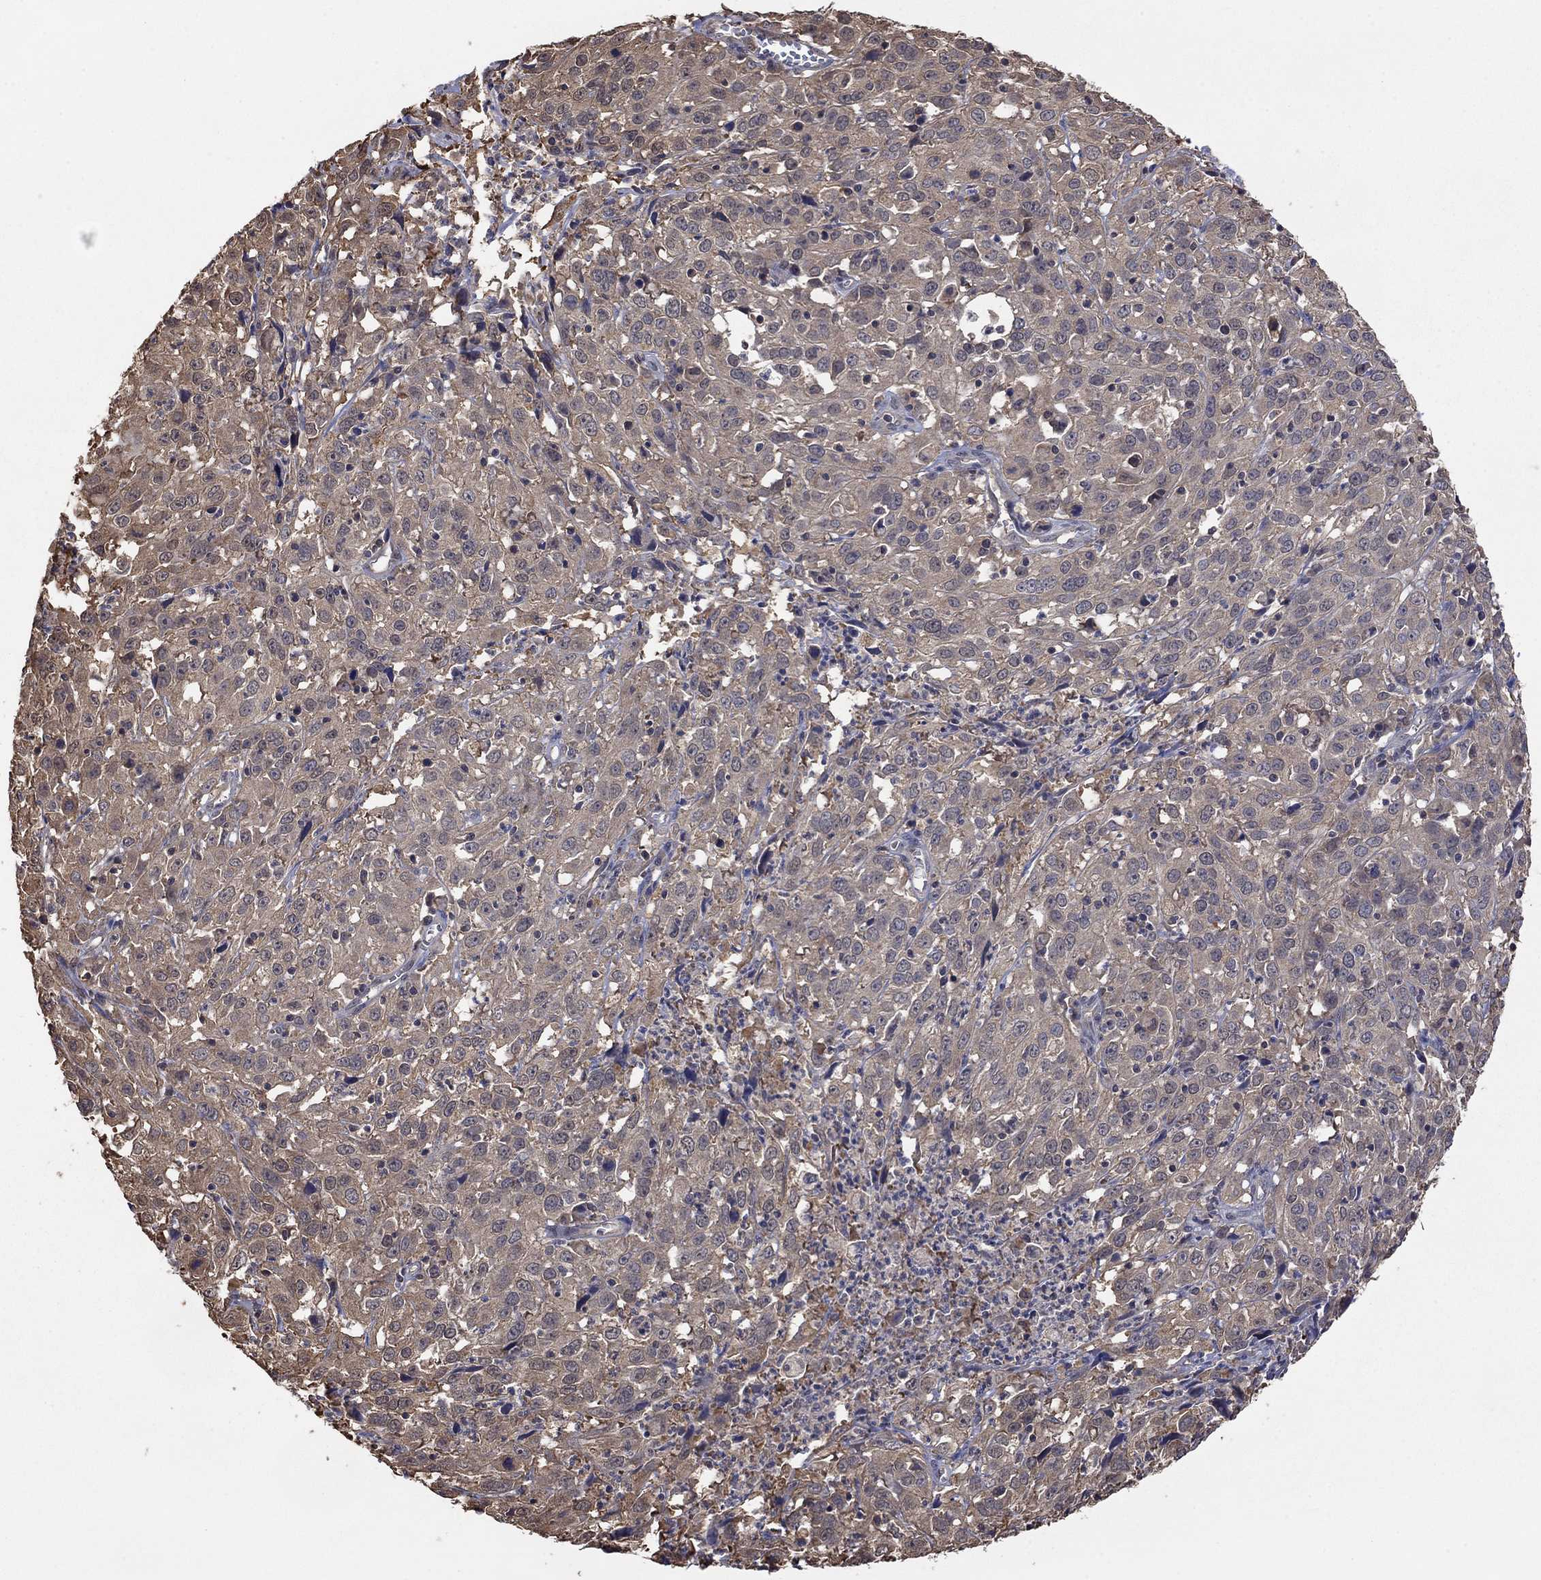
{"staining": {"intensity": "weak", "quantity": "25%-75%", "location": "cytoplasmic/membranous"}, "tissue": "cervical cancer", "cell_type": "Tumor cells", "image_type": "cancer", "snomed": [{"axis": "morphology", "description": "Squamous cell carcinoma, NOS"}, {"axis": "topography", "description": "Cervix"}], "caption": "DAB immunohistochemical staining of human cervical cancer (squamous cell carcinoma) shows weak cytoplasmic/membranous protein positivity in approximately 25%-75% of tumor cells. (DAB (3,3'-diaminobenzidine) IHC, brown staining for protein, blue staining for nuclei).", "gene": "RNF114", "patient": {"sex": "female", "age": 32}}